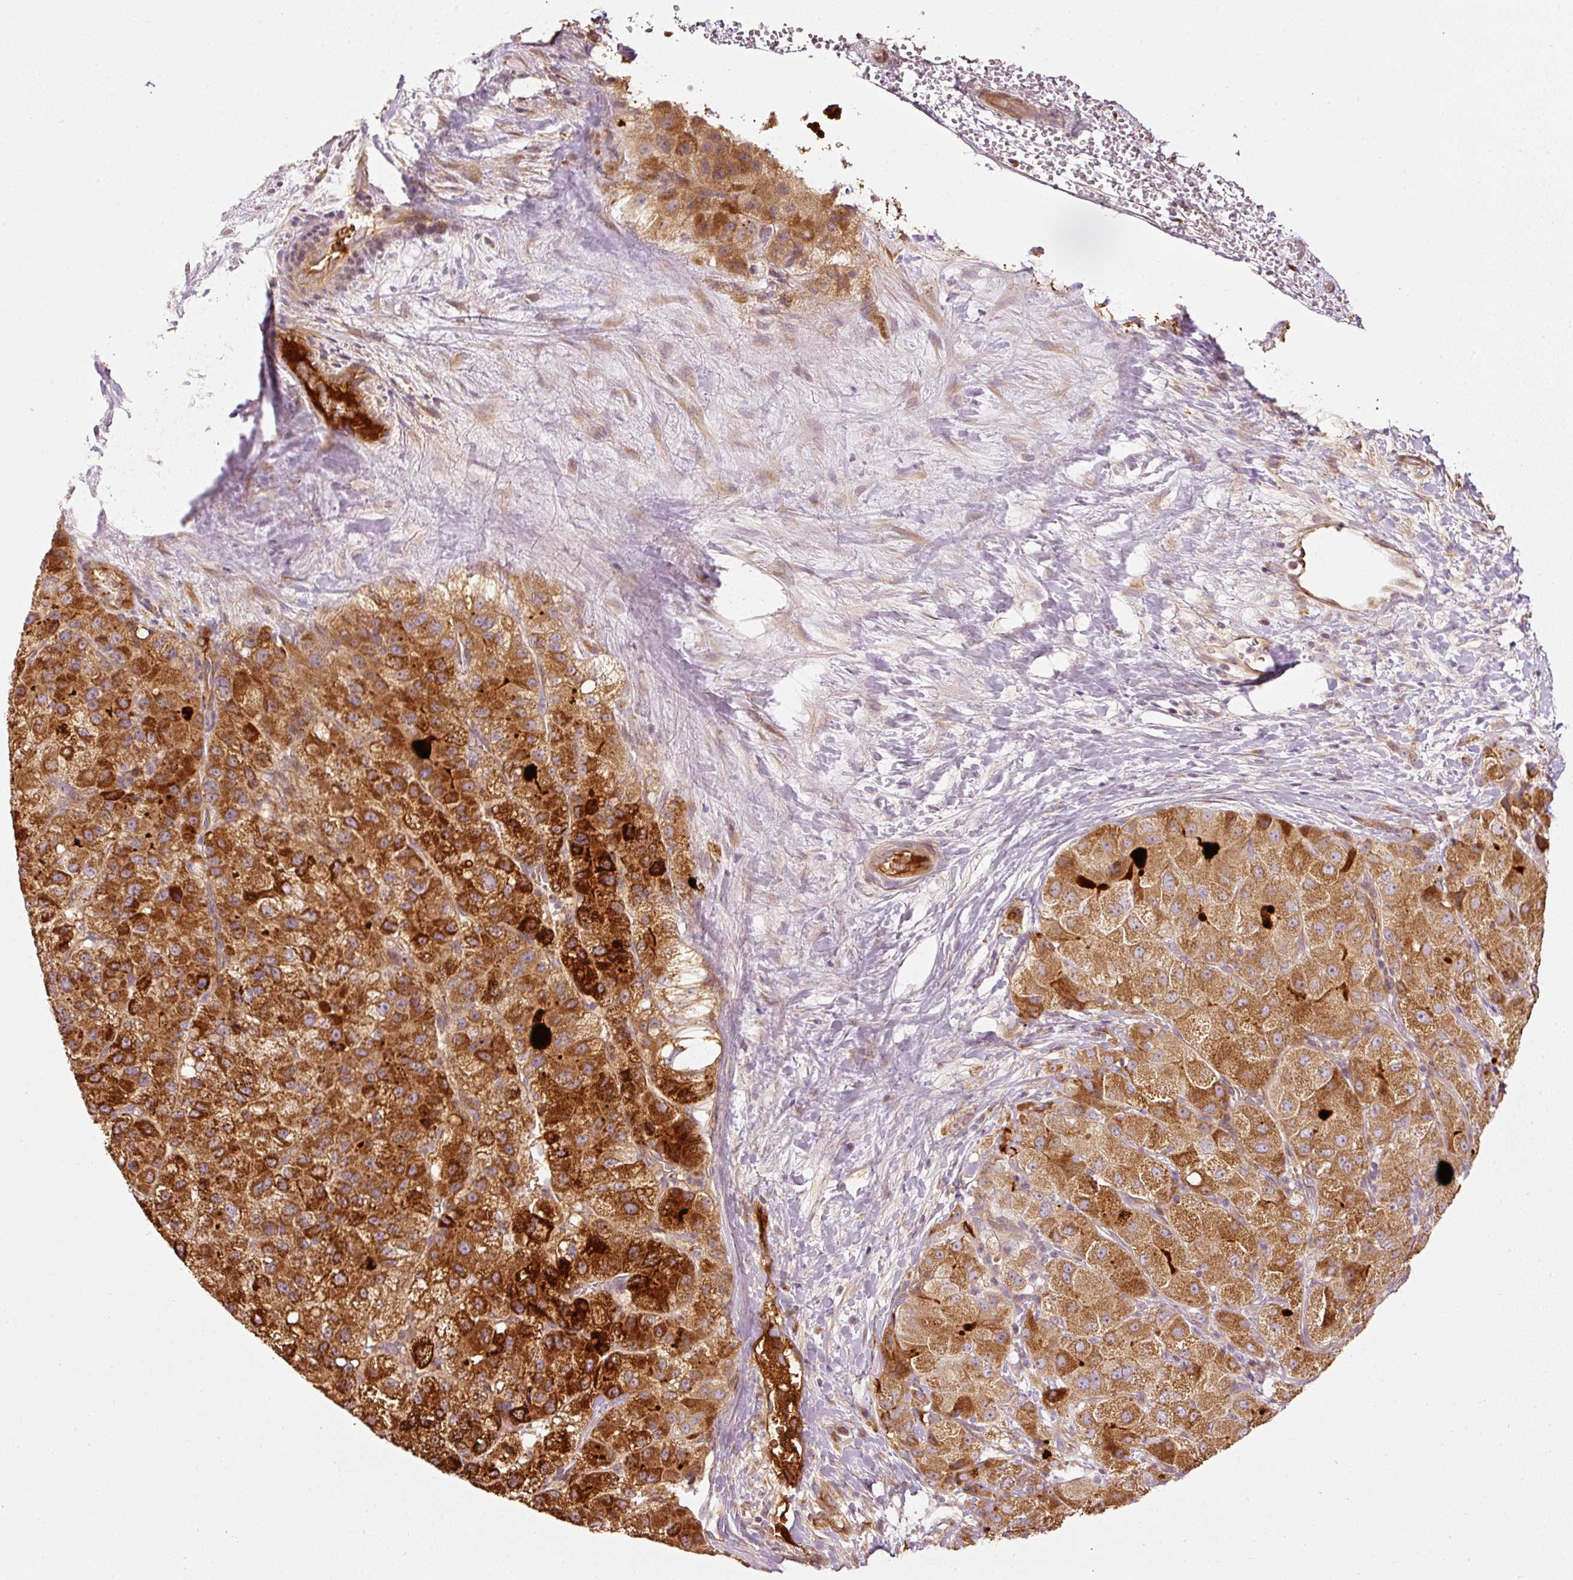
{"staining": {"intensity": "strong", "quantity": ">75%", "location": "cytoplasmic/membranous"}, "tissue": "liver cancer", "cell_type": "Tumor cells", "image_type": "cancer", "snomed": [{"axis": "morphology", "description": "Carcinoma, Hepatocellular, NOS"}, {"axis": "topography", "description": "Liver"}], "caption": "A brown stain highlights strong cytoplasmic/membranous positivity of a protein in liver cancer (hepatocellular carcinoma) tumor cells. (DAB = brown stain, brightfield microscopy at high magnification).", "gene": "SERPING1", "patient": {"sex": "male", "age": 80}}